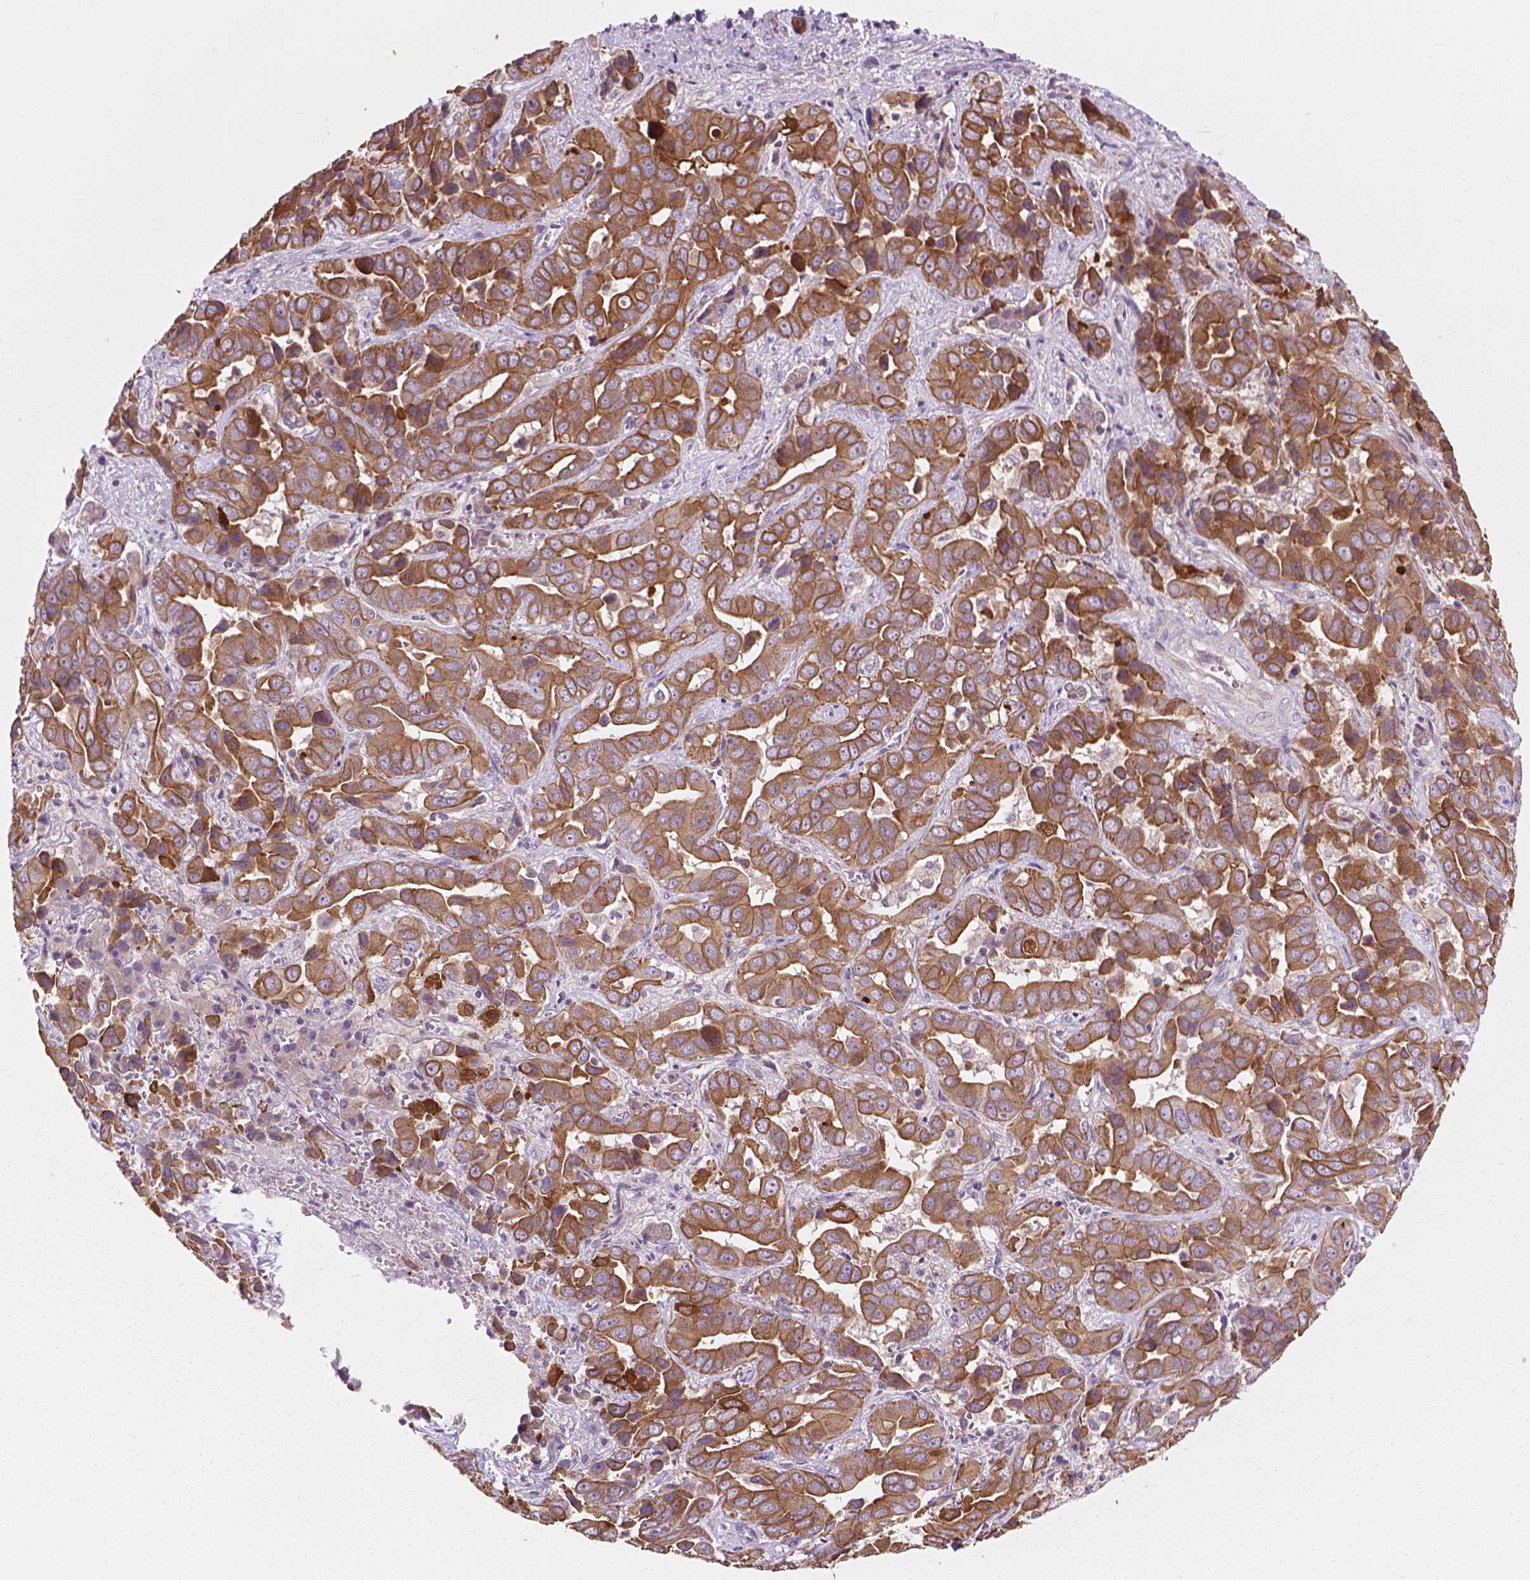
{"staining": {"intensity": "moderate", "quantity": ">75%", "location": "cytoplasmic/membranous"}, "tissue": "liver cancer", "cell_type": "Tumor cells", "image_type": "cancer", "snomed": [{"axis": "morphology", "description": "Cholangiocarcinoma"}, {"axis": "topography", "description": "Liver"}], "caption": "Cholangiocarcinoma (liver) was stained to show a protein in brown. There is medium levels of moderate cytoplasmic/membranous staining in about >75% of tumor cells.", "gene": "MZT1", "patient": {"sex": "female", "age": 52}}